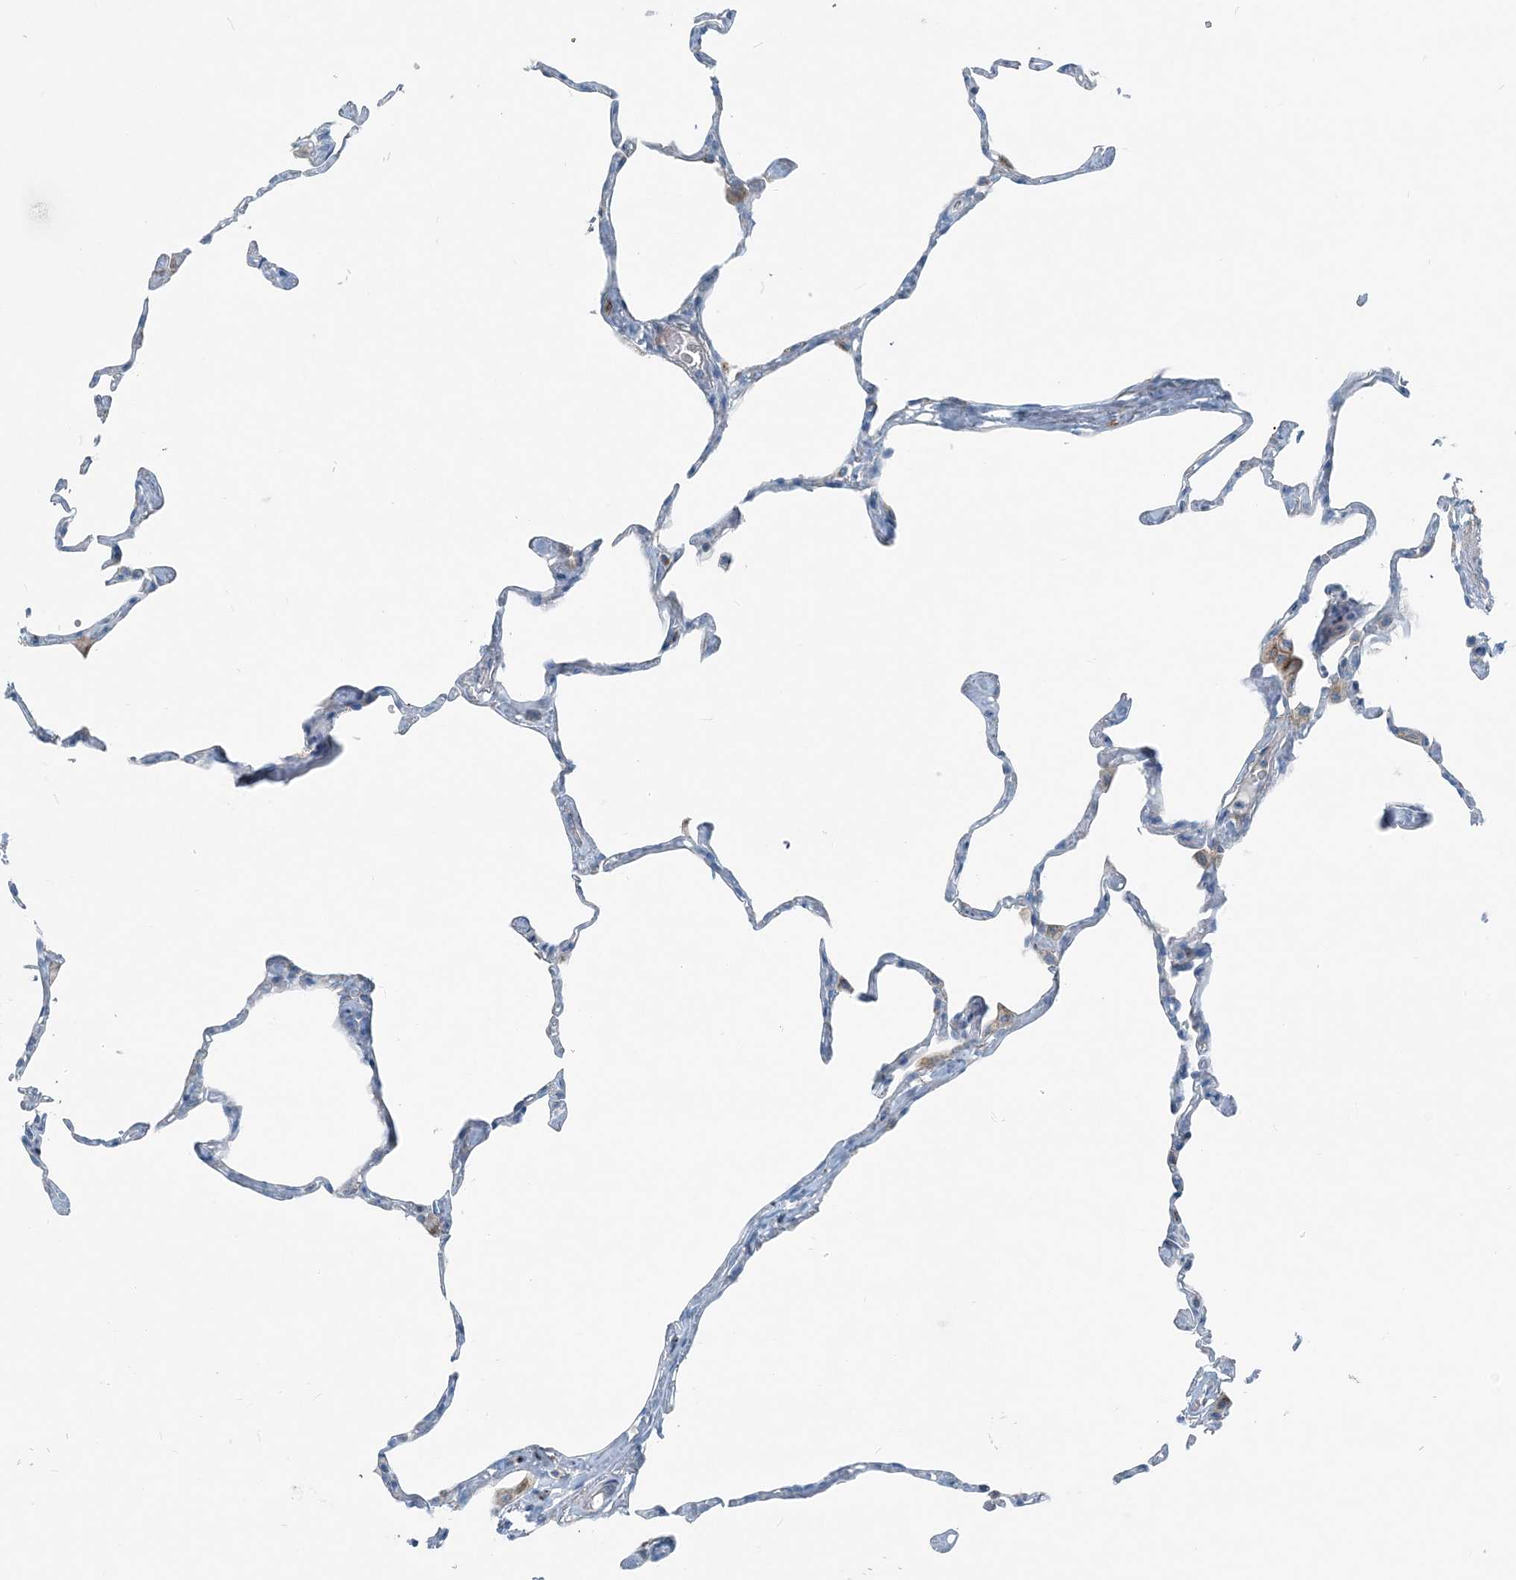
{"staining": {"intensity": "negative", "quantity": "none", "location": "none"}, "tissue": "lung", "cell_type": "Alveolar cells", "image_type": "normal", "snomed": [{"axis": "morphology", "description": "Normal tissue, NOS"}, {"axis": "topography", "description": "Lung"}], "caption": "Micrograph shows no protein positivity in alveolar cells of benign lung.", "gene": "INTU", "patient": {"sex": "male", "age": 65}}